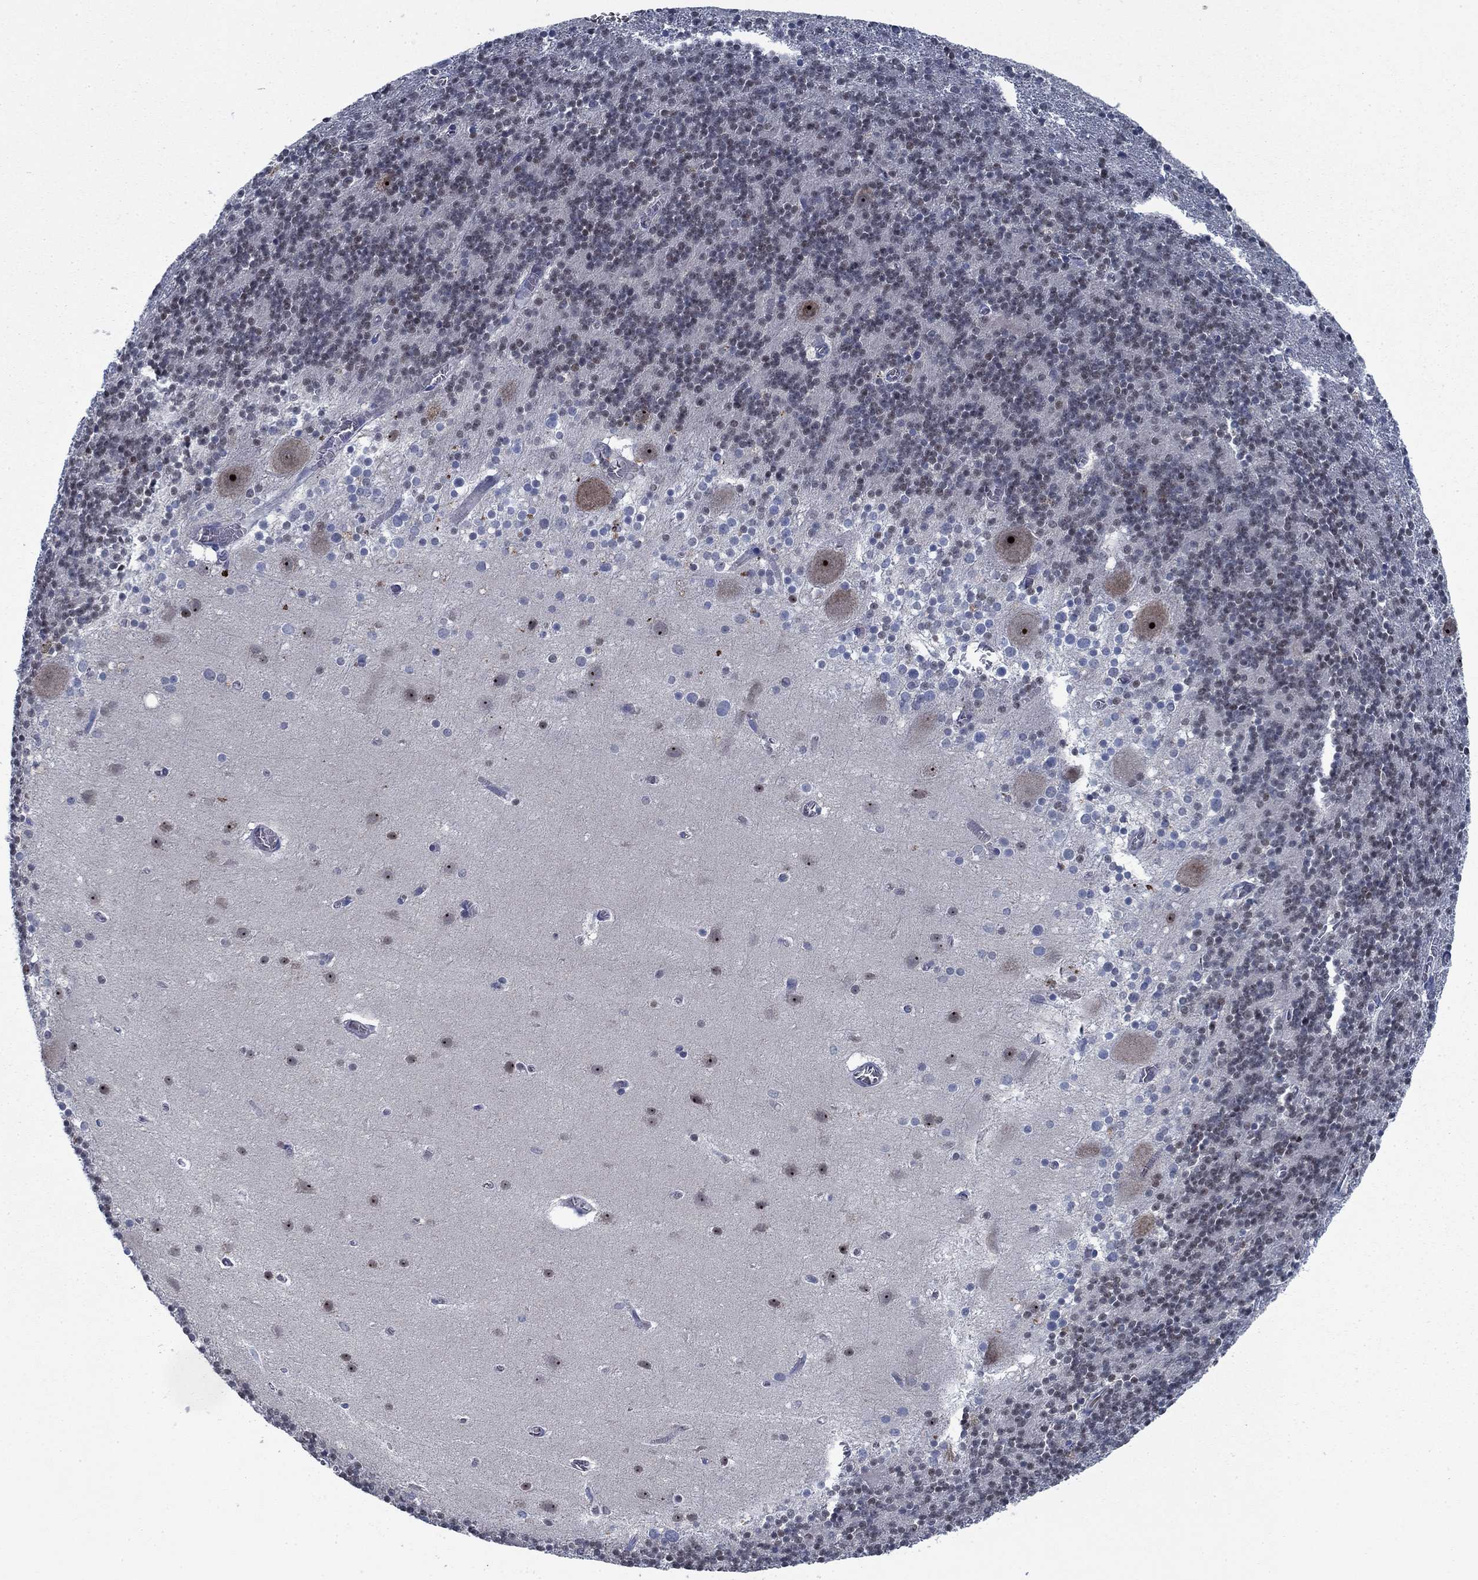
{"staining": {"intensity": "negative", "quantity": "none", "location": "none"}, "tissue": "cerebellum", "cell_type": "Cells in granular layer", "image_type": "normal", "snomed": [{"axis": "morphology", "description": "Normal tissue, NOS"}, {"axis": "topography", "description": "Cerebellum"}], "caption": "The histopathology image displays no significant expression in cells in granular layer of cerebellum.", "gene": "PNMA8A", "patient": {"sex": "male", "age": 70}}